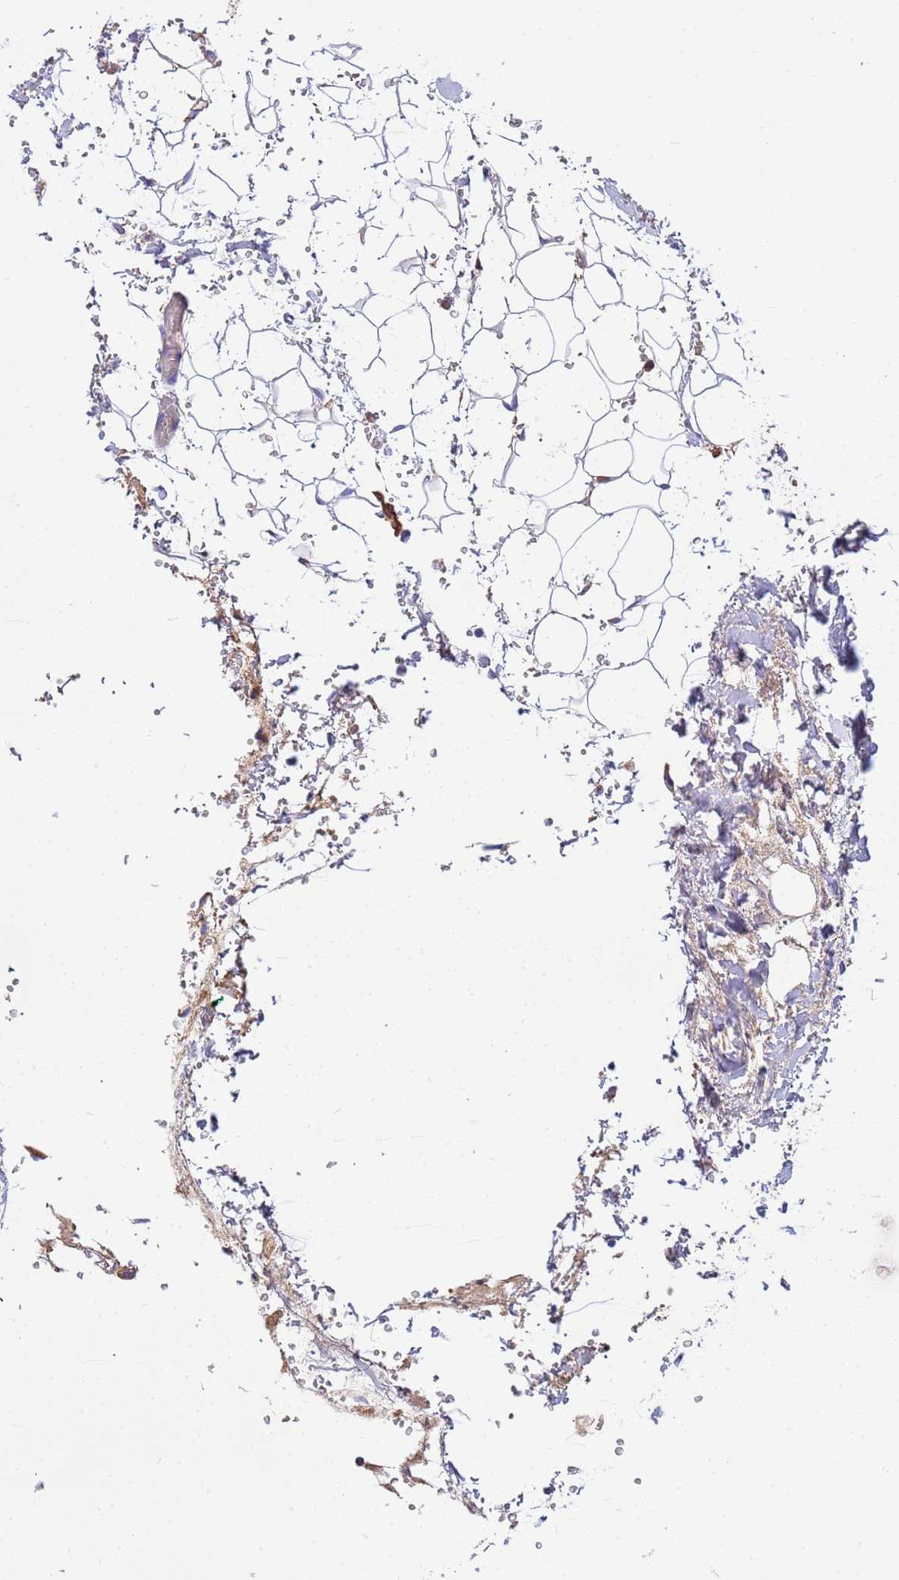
{"staining": {"intensity": "weak", "quantity": "<25%", "location": "cytoplasmic/membranous"}, "tissue": "lymph node", "cell_type": "Non-germinal center cells", "image_type": "normal", "snomed": [{"axis": "morphology", "description": "Normal tissue, NOS"}, {"axis": "topography", "description": "Lymph node"}], "caption": "An IHC micrograph of benign lymph node is shown. There is no staining in non-germinal center cells of lymph node. The staining was performed using DAB to visualize the protein expression in brown, while the nuclei were stained in blue with hematoxylin (Magnification: 20x).", "gene": "GLUD1", "patient": {"sex": "female", "age": 31}}